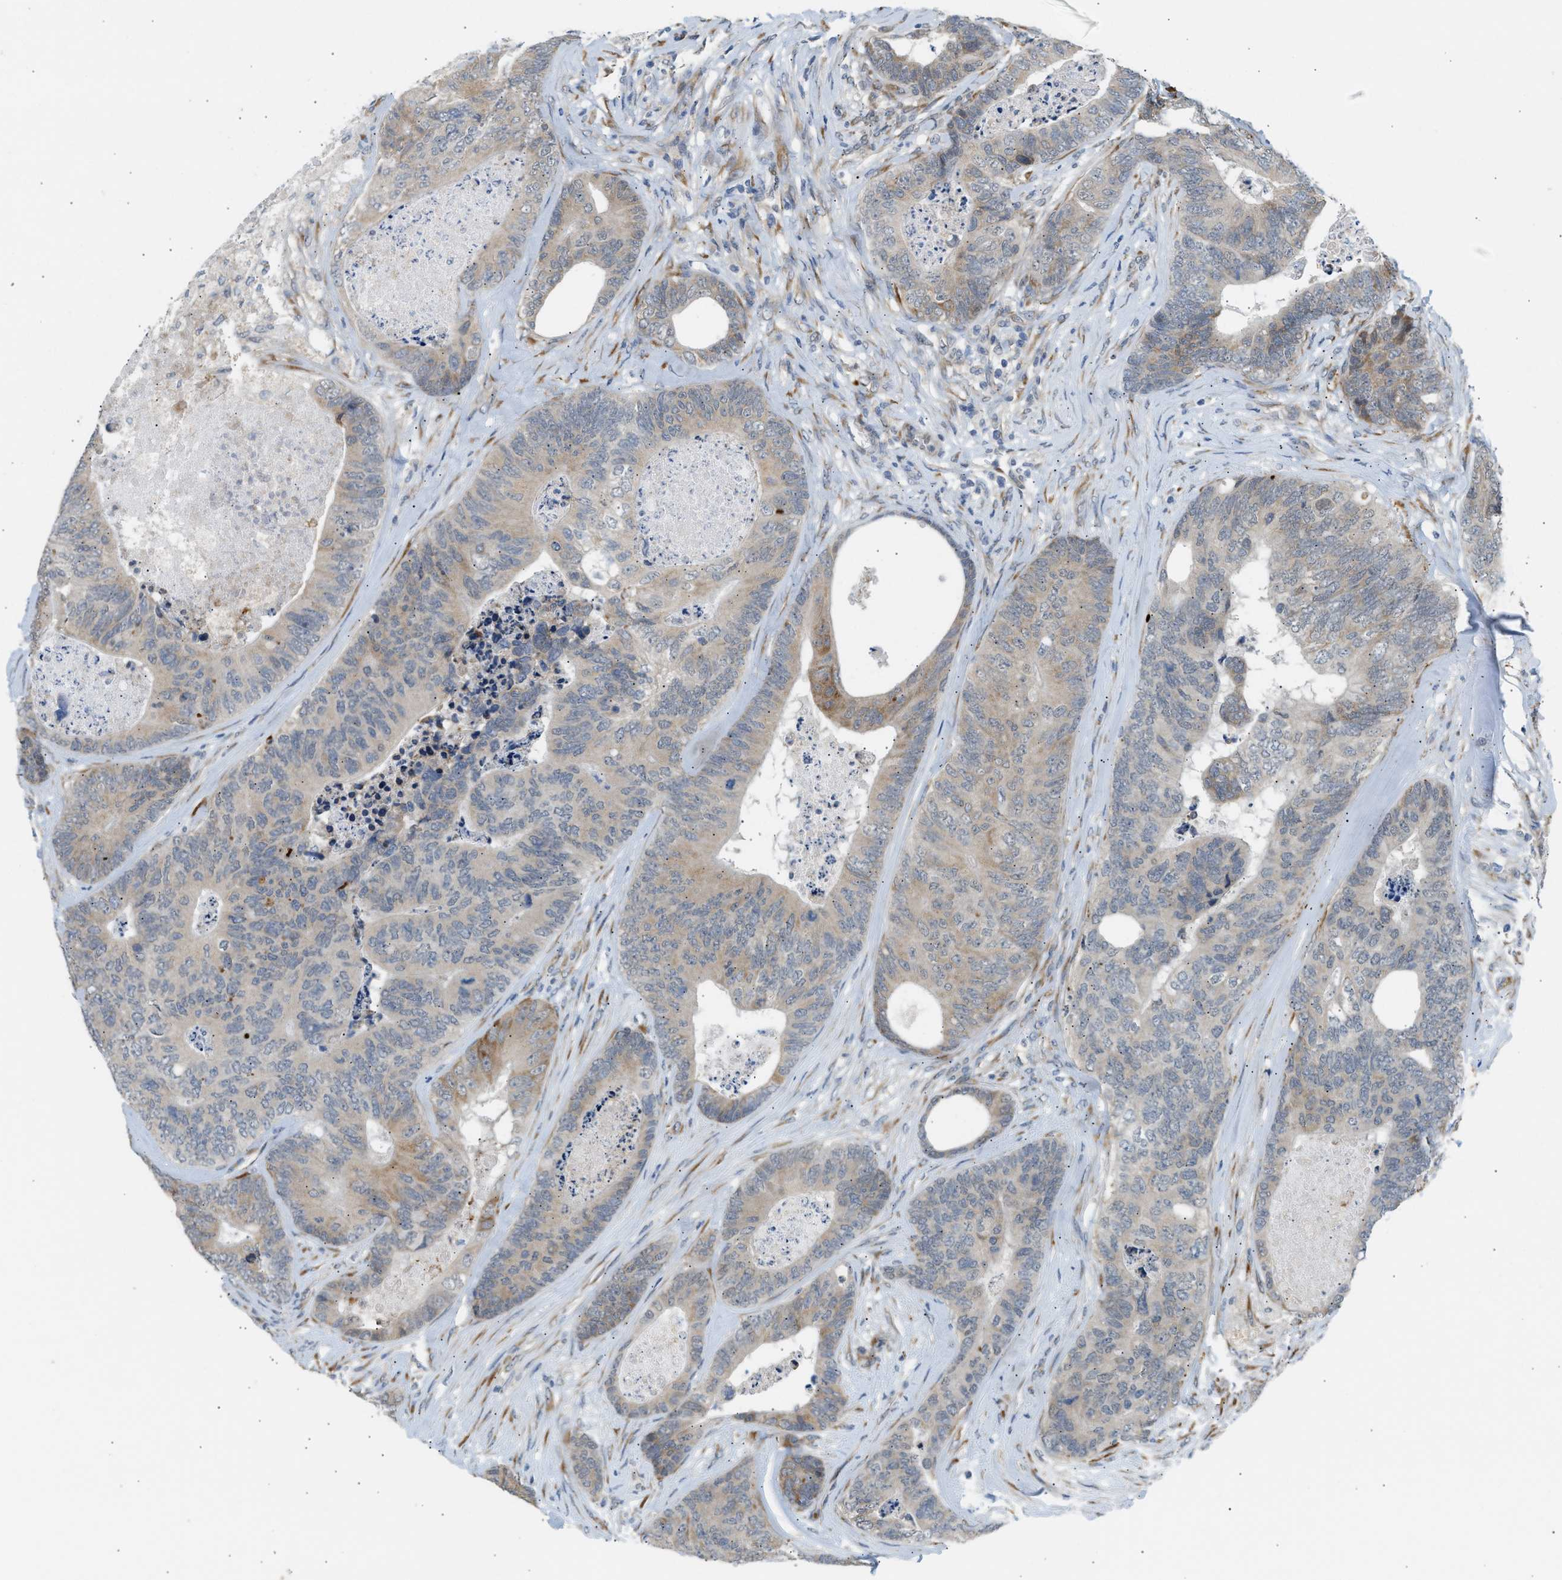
{"staining": {"intensity": "moderate", "quantity": "<25%", "location": "cytoplasmic/membranous"}, "tissue": "colorectal cancer", "cell_type": "Tumor cells", "image_type": "cancer", "snomed": [{"axis": "morphology", "description": "Adenocarcinoma, NOS"}, {"axis": "topography", "description": "Colon"}], "caption": "This micrograph exhibits immunohistochemistry (IHC) staining of adenocarcinoma (colorectal), with low moderate cytoplasmic/membranous positivity in about <25% of tumor cells.", "gene": "KCNC2", "patient": {"sex": "female", "age": 67}}